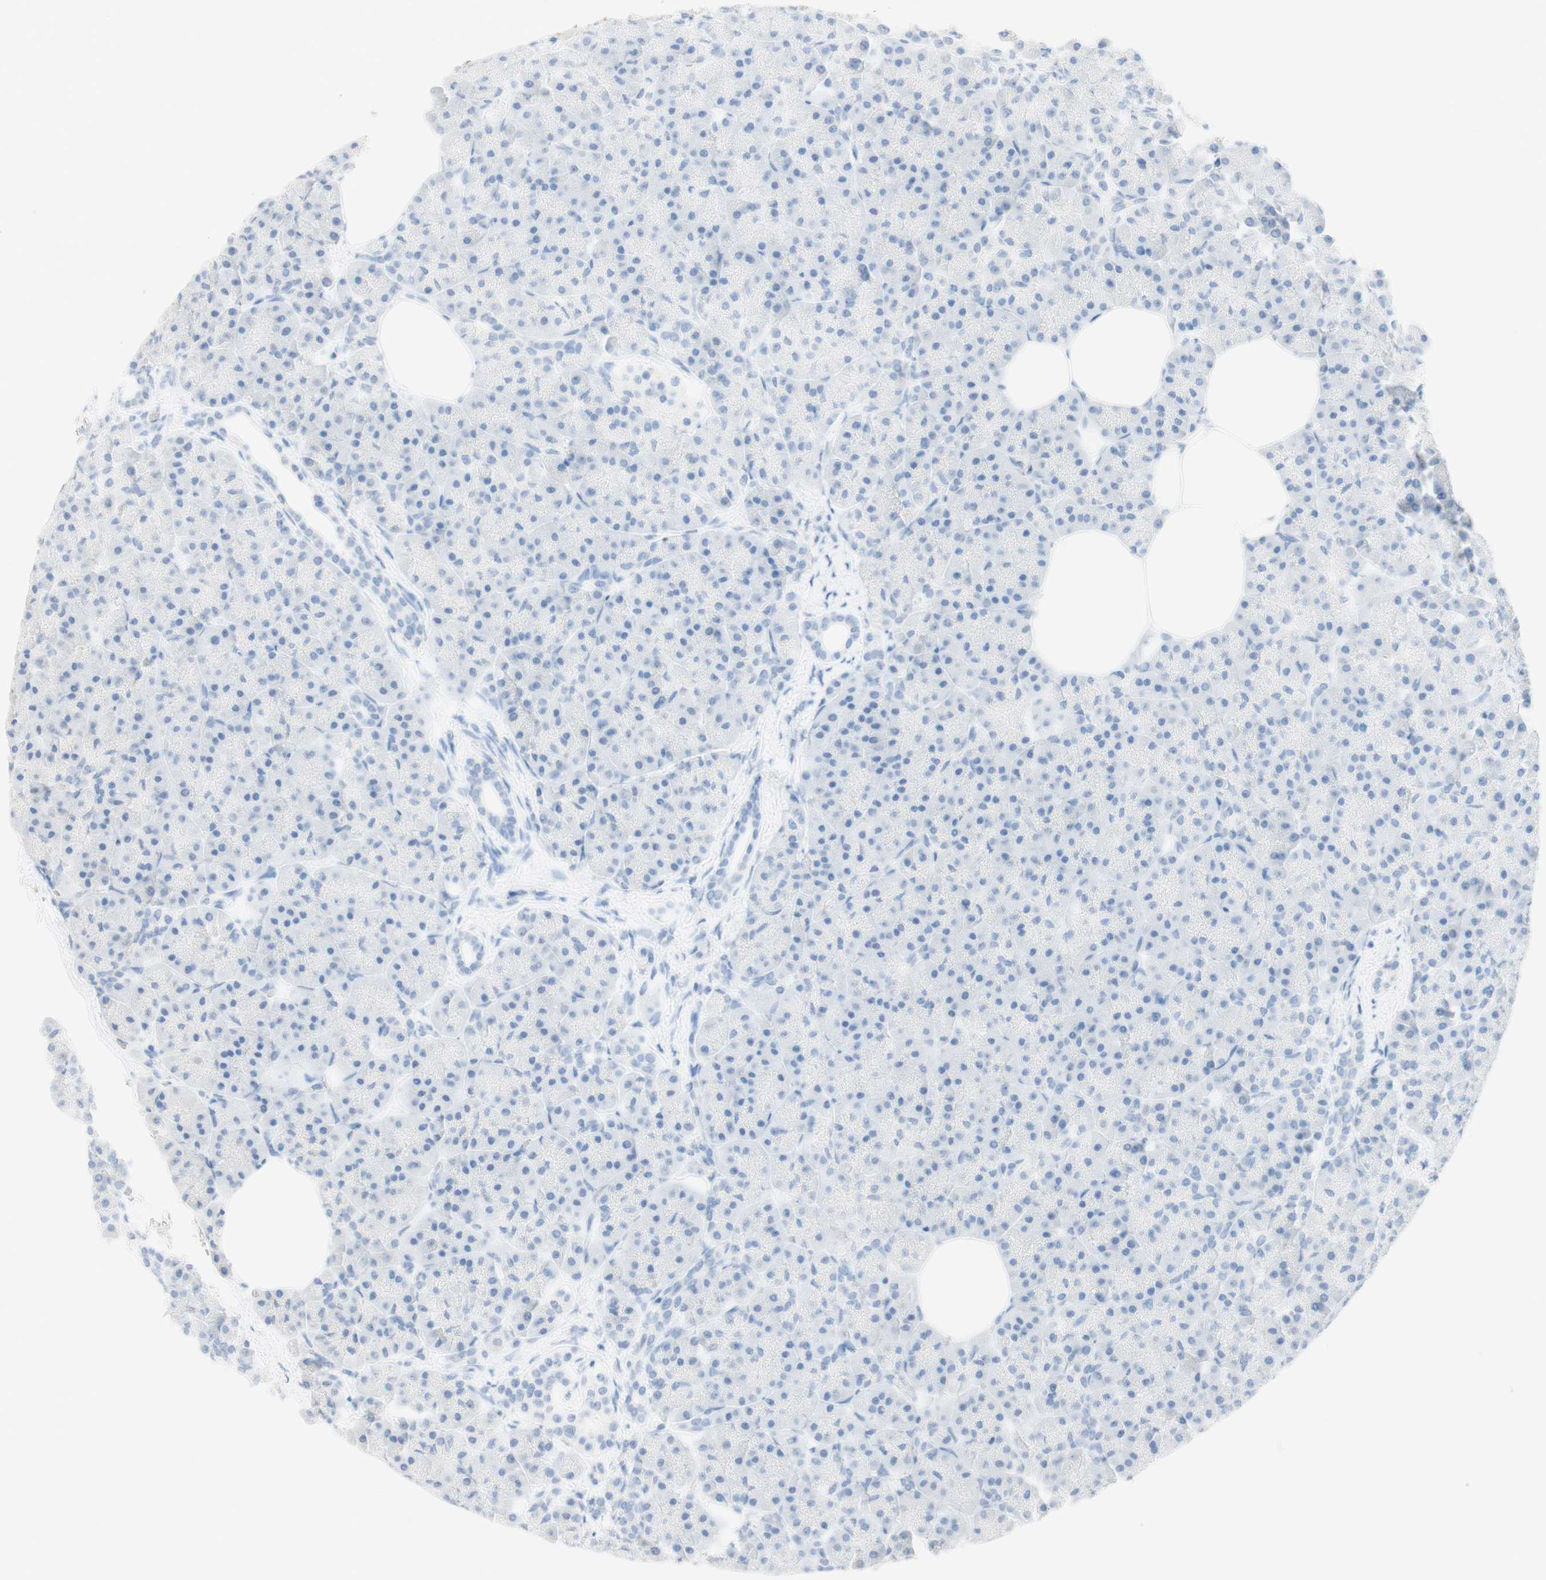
{"staining": {"intensity": "negative", "quantity": "none", "location": "none"}, "tissue": "pancreas", "cell_type": "Exocrine glandular cells", "image_type": "normal", "snomed": [{"axis": "morphology", "description": "Normal tissue, NOS"}, {"axis": "topography", "description": "Pancreas"}], "caption": "High power microscopy histopathology image of an IHC micrograph of unremarkable pancreas, revealing no significant expression in exocrine glandular cells.", "gene": "TPO", "patient": {"sex": "female", "age": 70}}